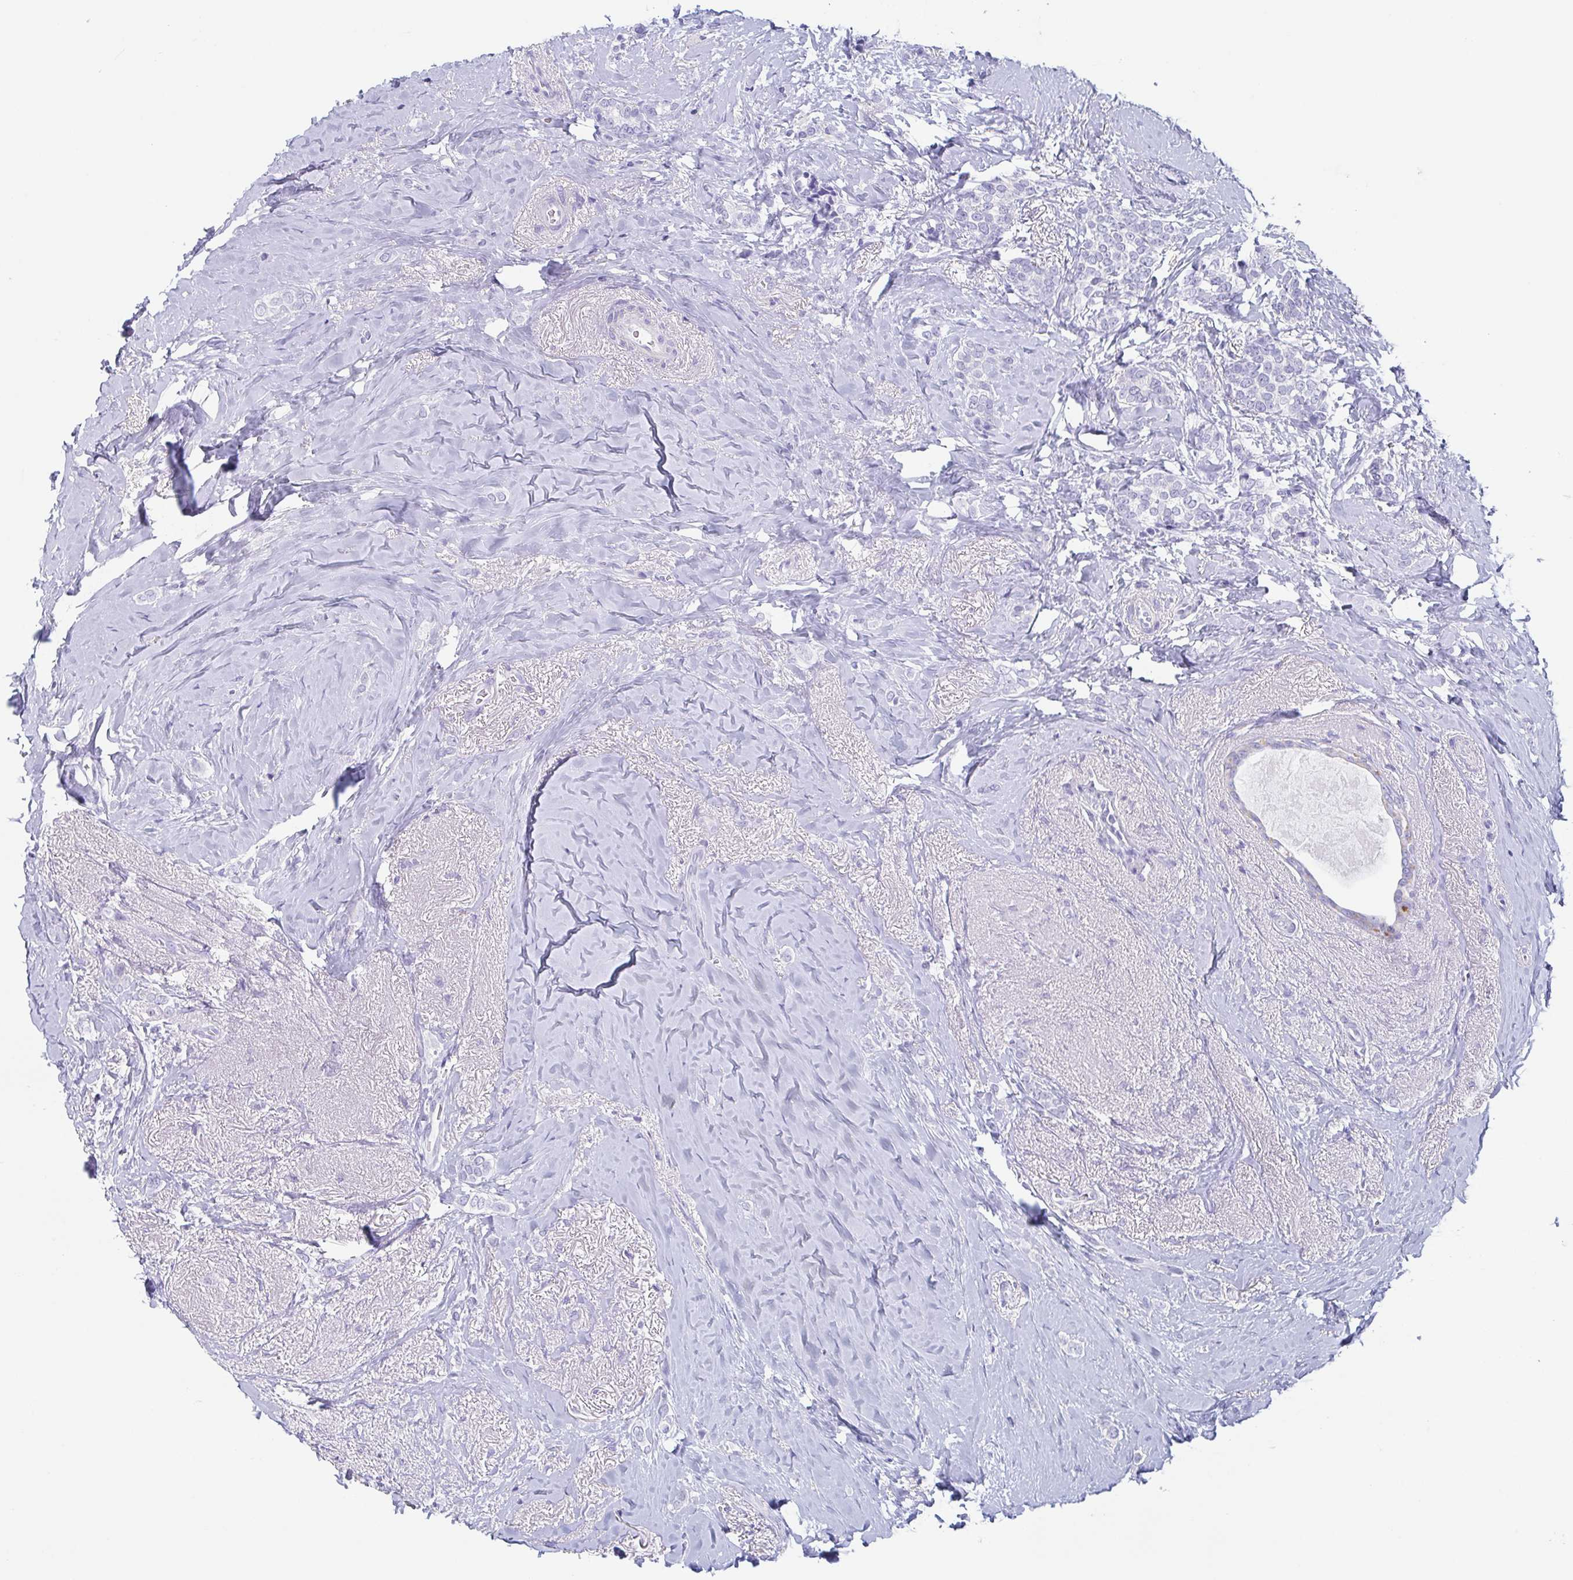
{"staining": {"intensity": "negative", "quantity": "none", "location": "none"}, "tissue": "breast cancer", "cell_type": "Tumor cells", "image_type": "cancer", "snomed": [{"axis": "morphology", "description": "Normal tissue, NOS"}, {"axis": "morphology", "description": "Duct carcinoma"}, {"axis": "topography", "description": "Breast"}], "caption": "Breast cancer was stained to show a protein in brown. There is no significant positivity in tumor cells. Brightfield microscopy of immunohistochemistry stained with DAB (3,3'-diaminobenzidine) (brown) and hematoxylin (blue), captured at high magnification.", "gene": "TAGLN3", "patient": {"sex": "female", "age": 77}}